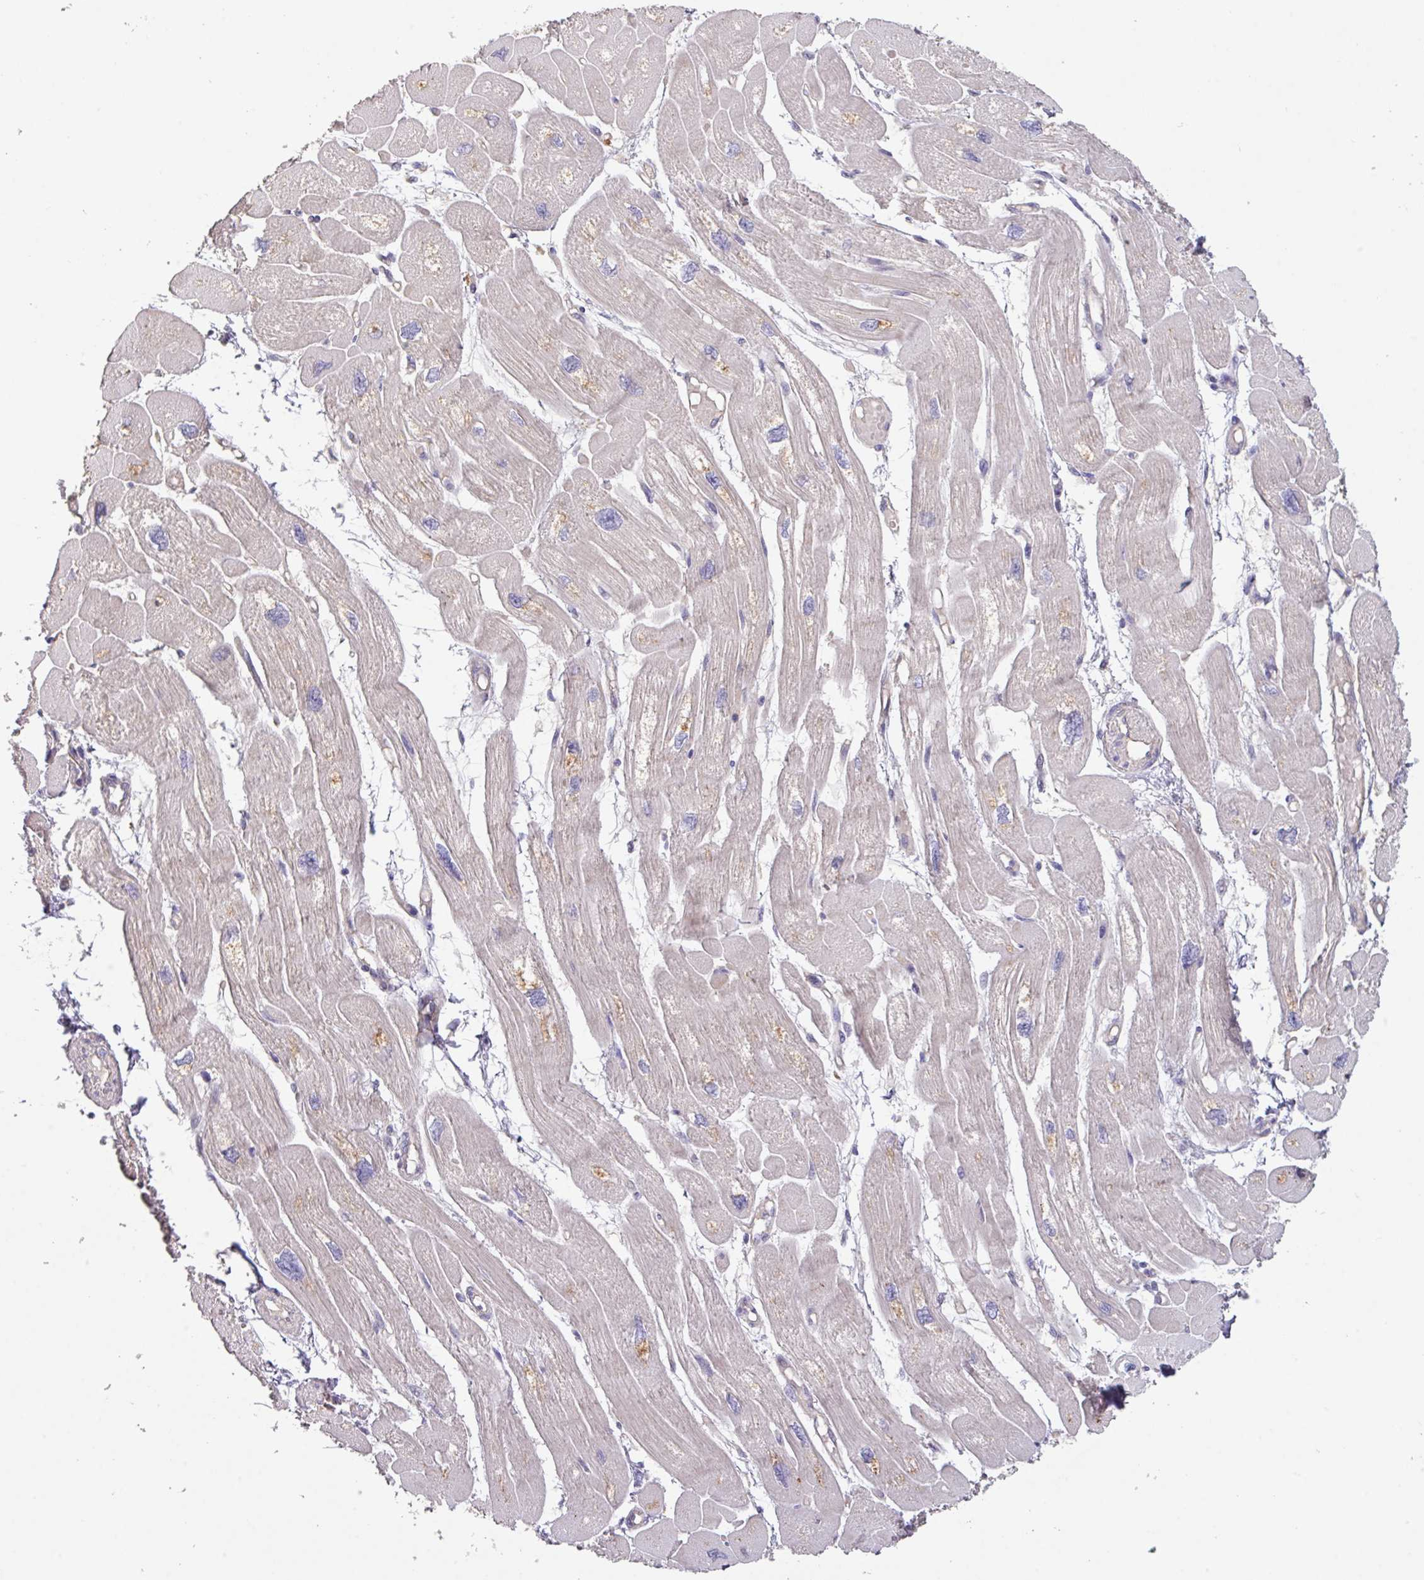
{"staining": {"intensity": "moderate", "quantity": "<25%", "location": "cytoplasmic/membranous"}, "tissue": "heart muscle", "cell_type": "Cardiomyocytes", "image_type": "normal", "snomed": [{"axis": "morphology", "description": "Normal tissue, NOS"}, {"axis": "topography", "description": "Heart"}], "caption": "Immunohistochemistry staining of benign heart muscle, which exhibits low levels of moderate cytoplasmic/membranous positivity in approximately <25% of cardiomyocytes indicating moderate cytoplasmic/membranous protein expression. The staining was performed using DAB (brown) for protein detection and nuclei were counterstained in hematoxylin (blue).", "gene": "PRADC1", "patient": {"sex": "male", "age": 42}}